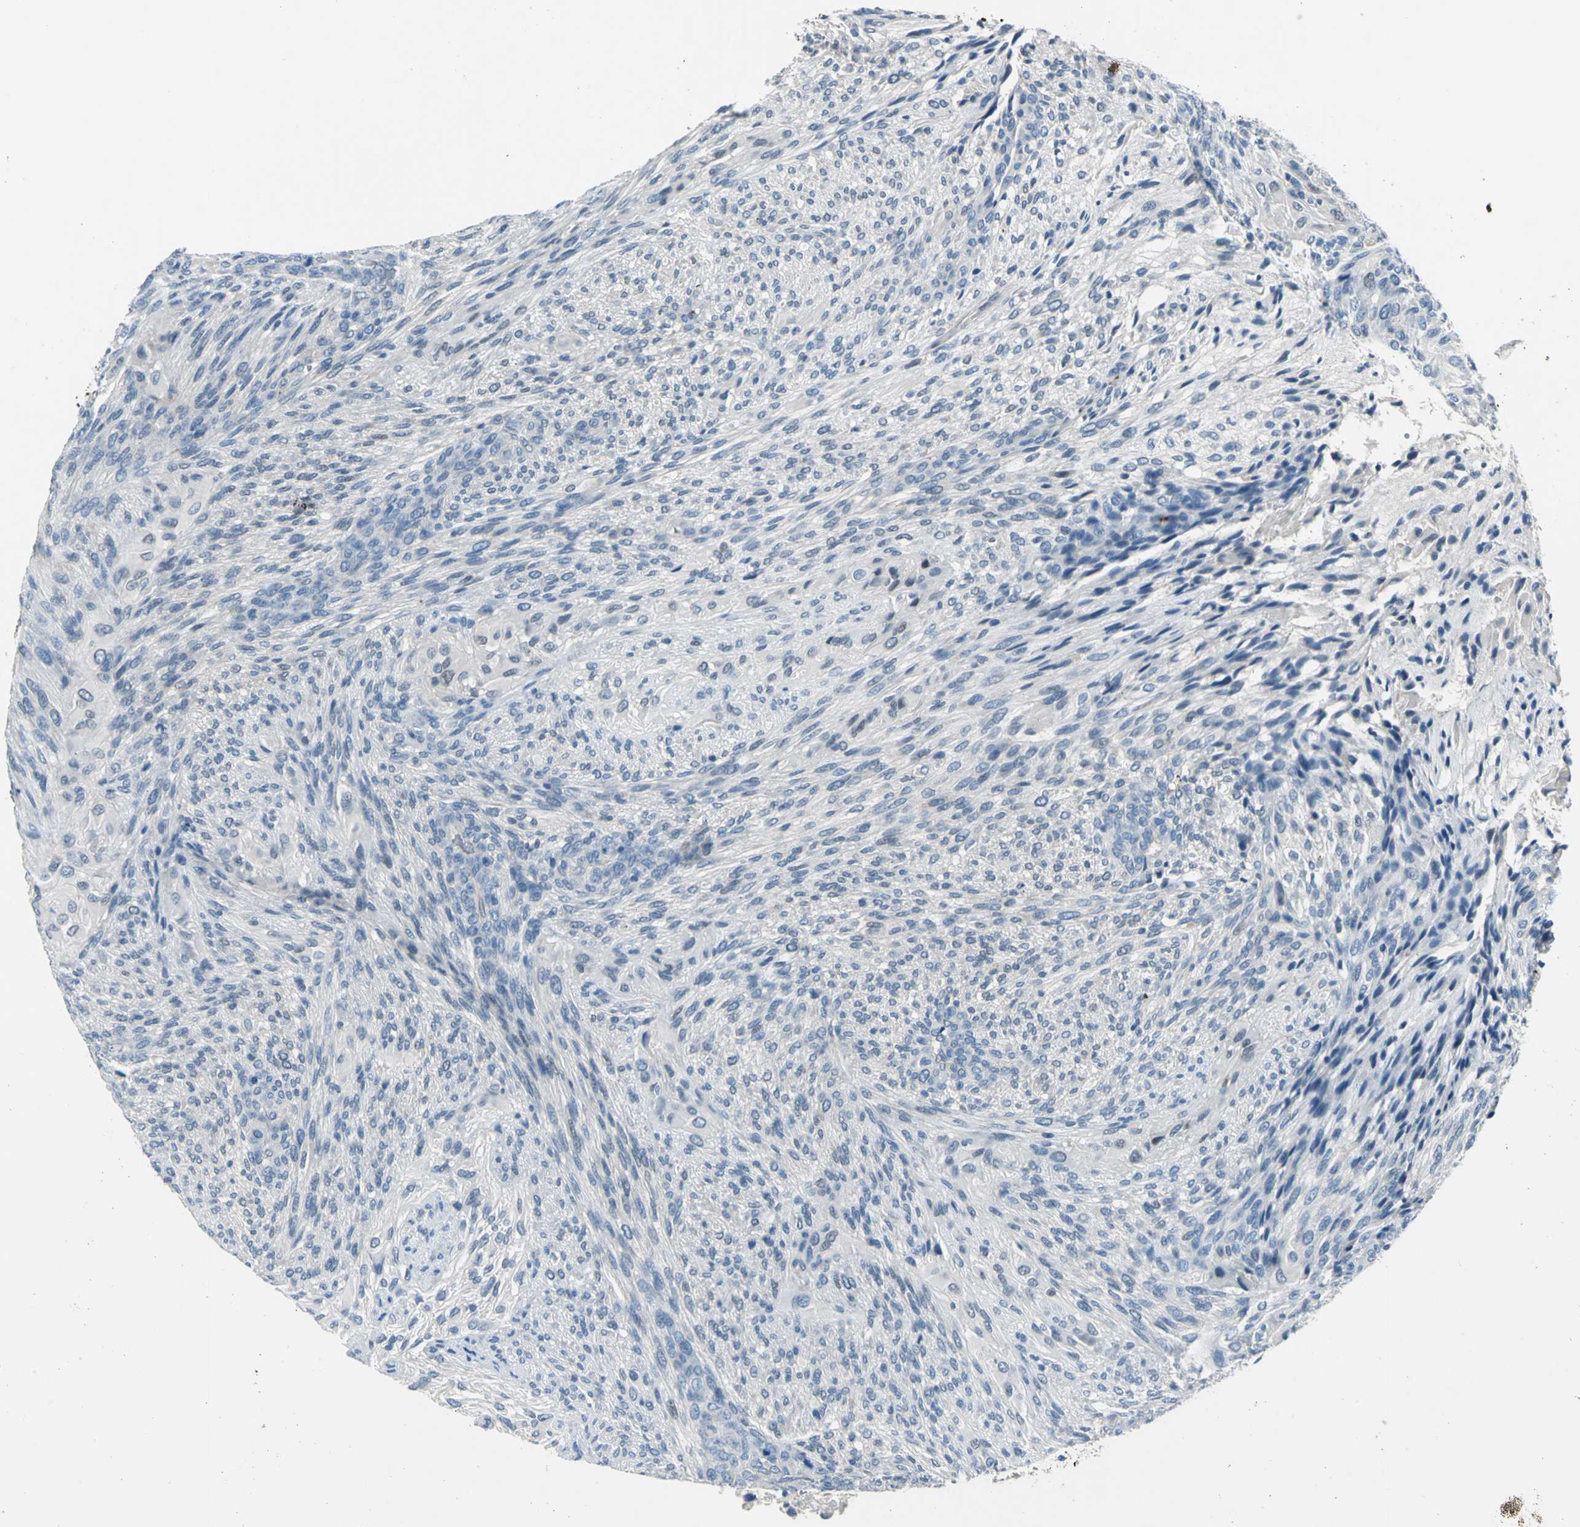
{"staining": {"intensity": "negative", "quantity": "none", "location": "none"}, "tissue": "glioma", "cell_type": "Tumor cells", "image_type": "cancer", "snomed": [{"axis": "morphology", "description": "Glioma, malignant, High grade"}, {"axis": "topography", "description": "Cerebral cortex"}], "caption": "Tumor cells show no significant expression in glioma. (DAB immunohistochemistry (IHC) with hematoxylin counter stain).", "gene": "SELP", "patient": {"sex": "female", "age": 55}}